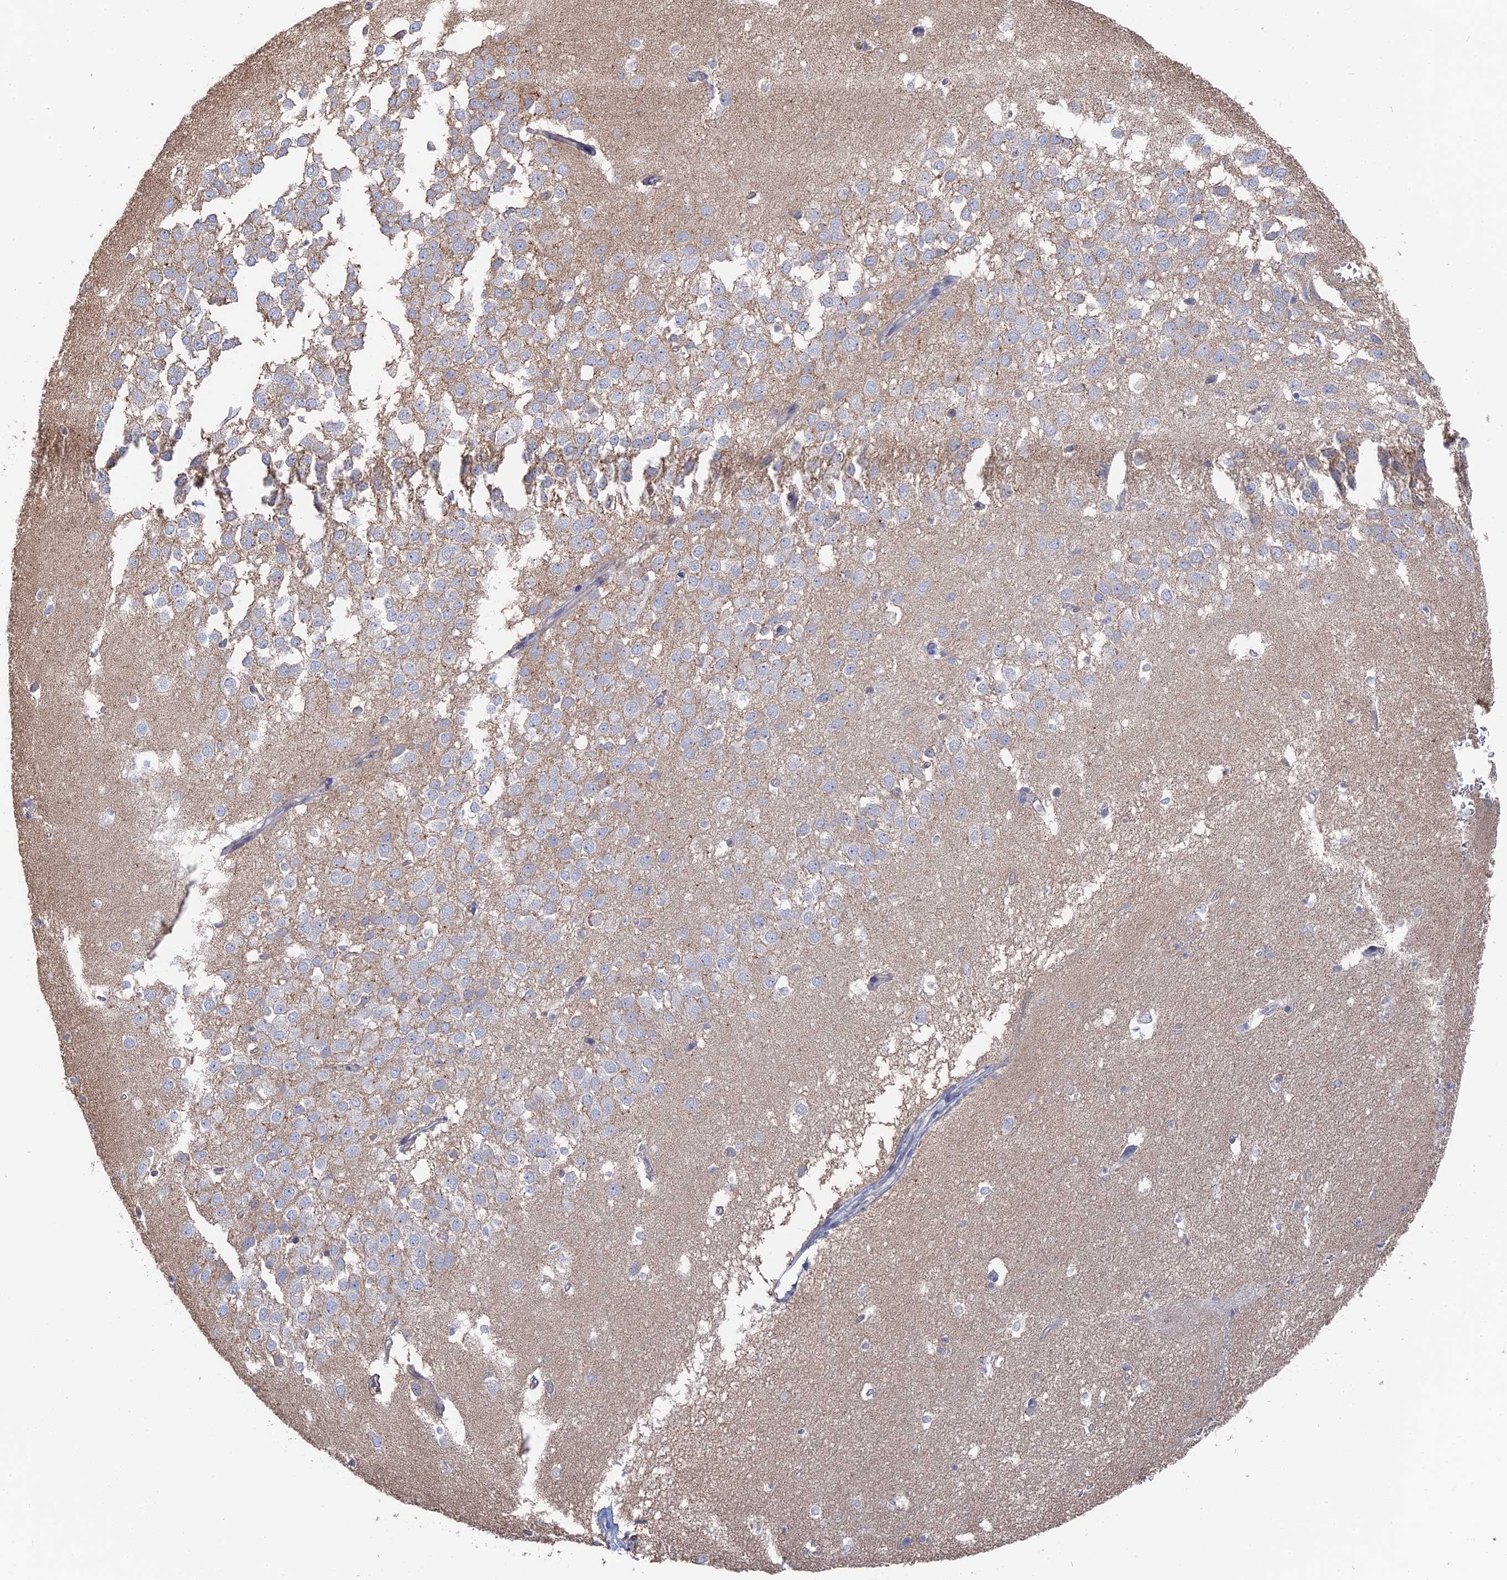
{"staining": {"intensity": "negative", "quantity": "none", "location": "none"}, "tissue": "hippocampus", "cell_type": "Glial cells", "image_type": "normal", "snomed": [{"axis": "morphology", "description": "Normal tissue, NOS"}, {"axis": "topography", "description": "Hippocampus"}], "caption": "Immunohistochemistry (IHC) photomicrograph of normal human hippocampus stained for a protein (brown), which shows no expression in glial cells.", "gene": "TSSC4", "patient": {"sex": "female", "age": 64}}